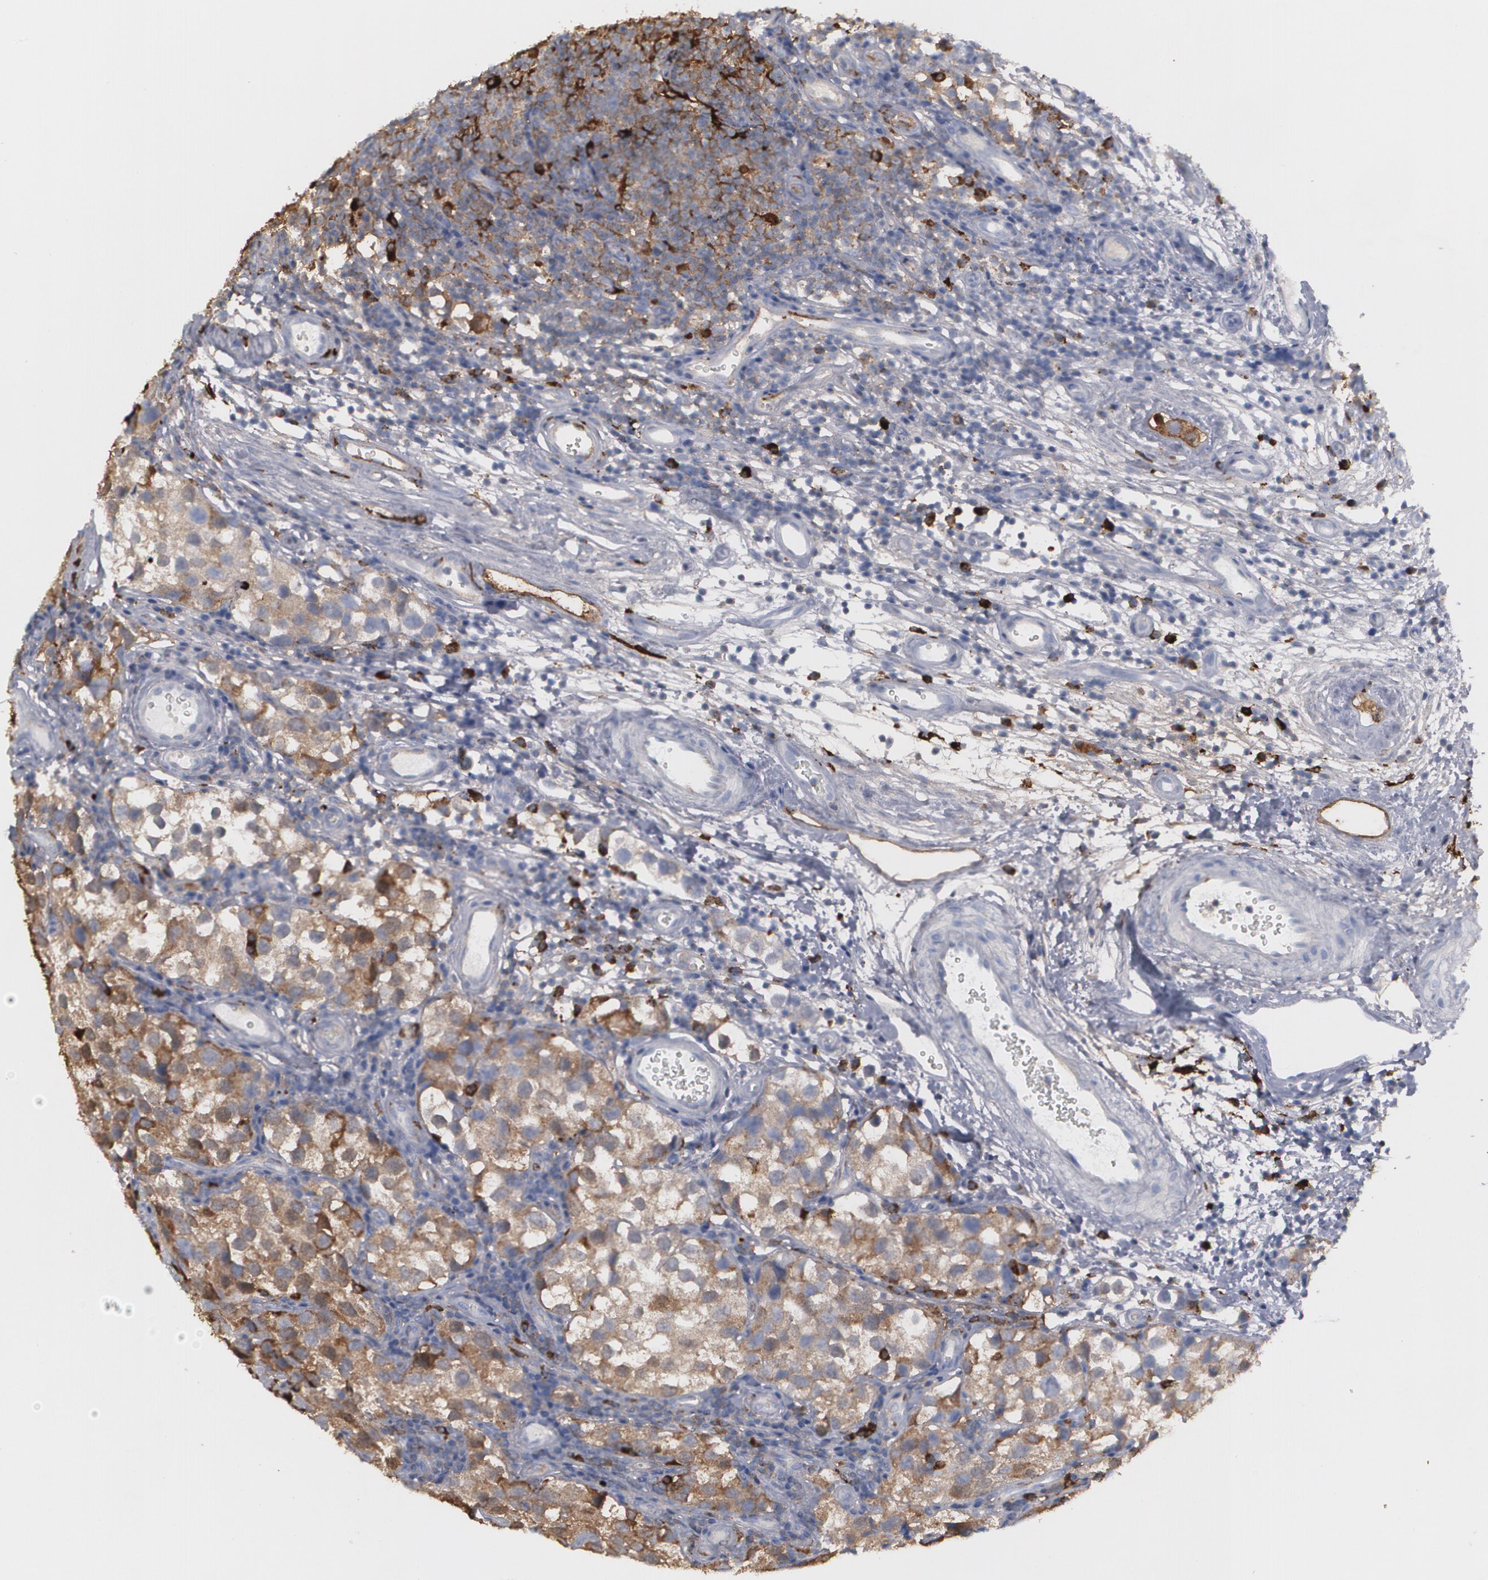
{"staining": {"intensity": "moderate", "quantity": ">75%", "location": "cytoplasmic/membranous"}, "tissue": "testis cancer", "cell_type": "Tumor cells", "image_type": "cancer", "snomed": [{"axis": "morphology", "description": "Seminoma, NOS"}, {"axis": "topography", "description": "Testis"}], "caption": "Immunohistochemical staining of human testis cancer exhibits moderate cytoplasmic/membranous protein positivity in about >75% of tumor cells.", "gene": "ODC1", "patient": {"sex": "male", "age": 39}}